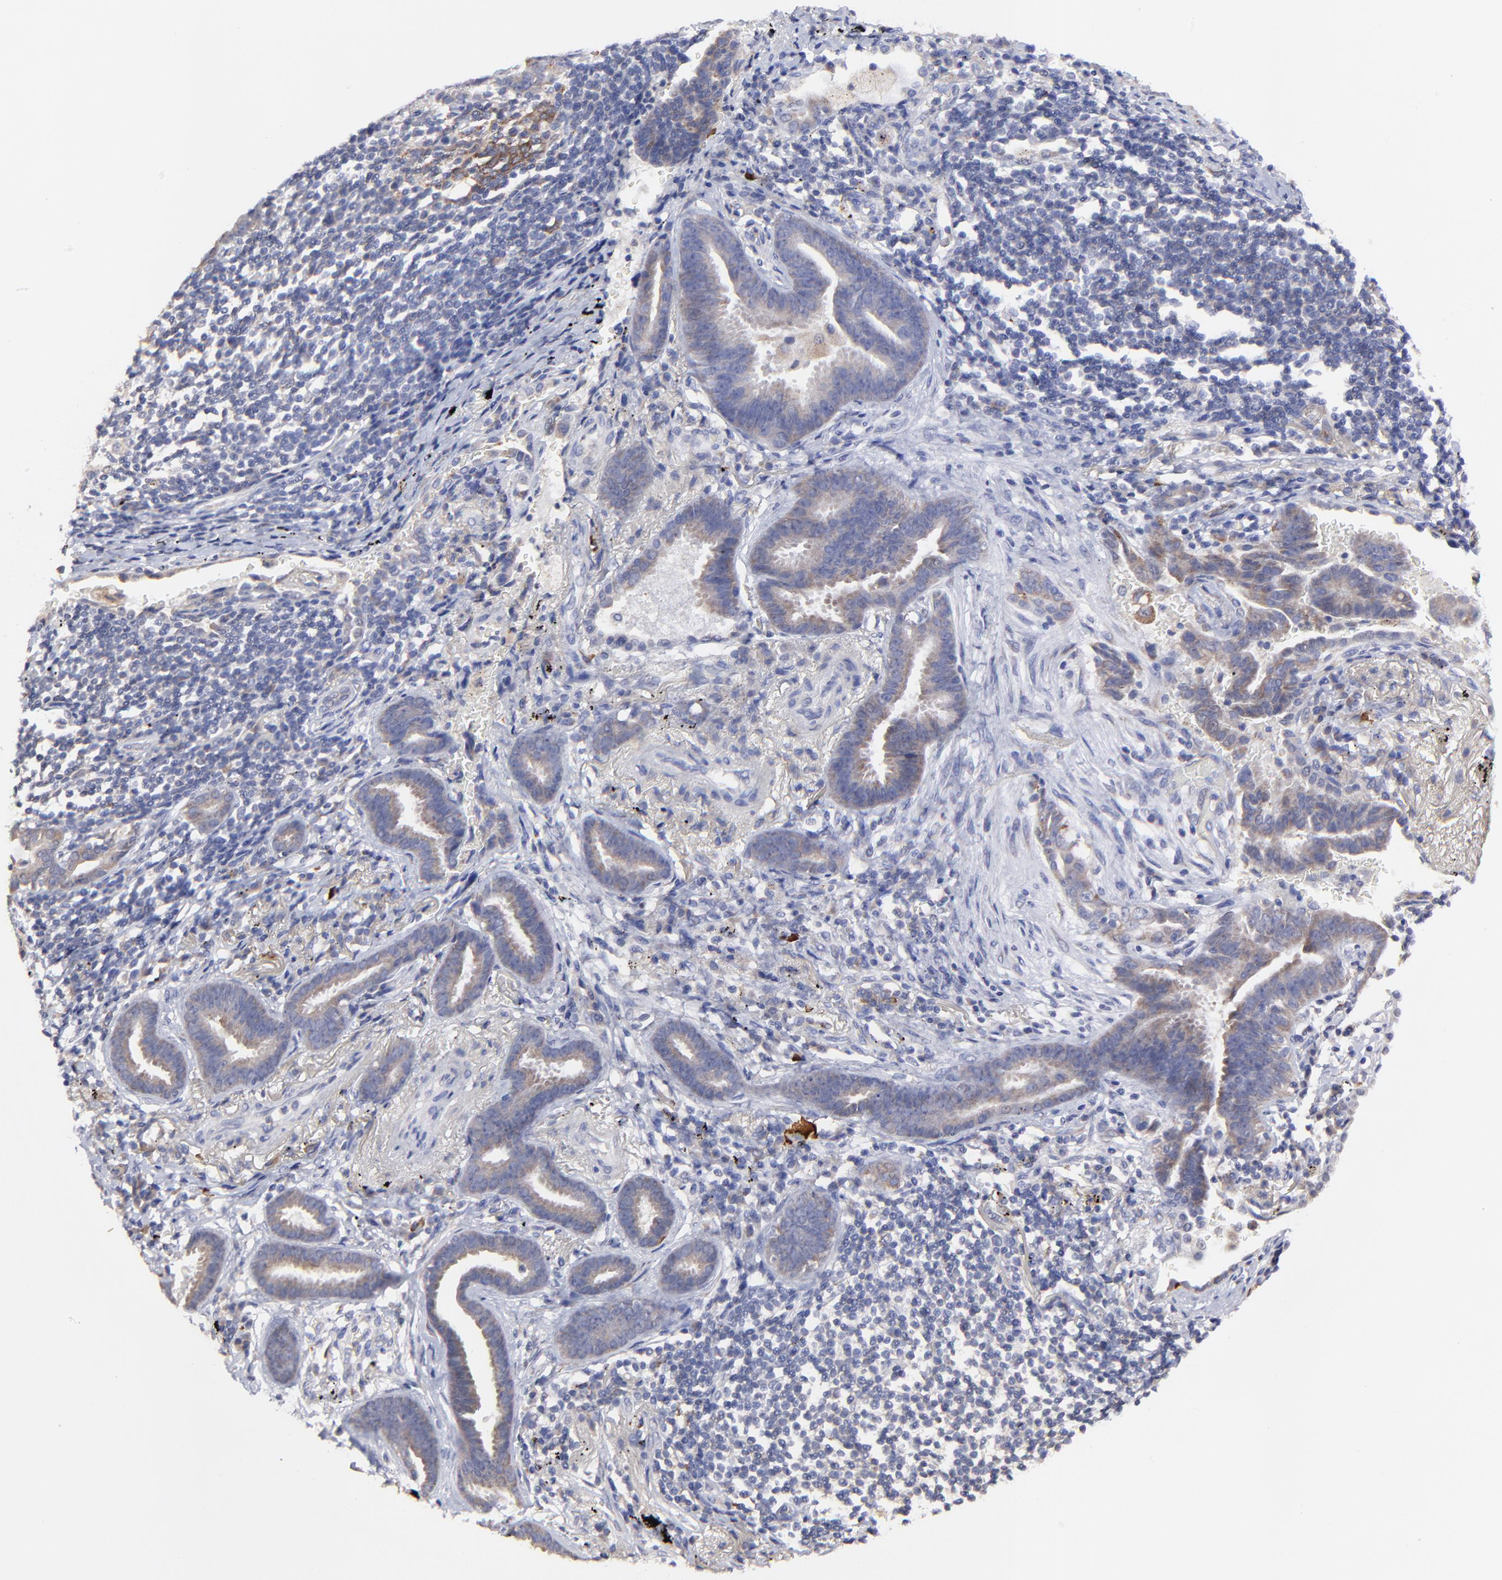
{"staining": {"intensity": "weak", "quantity": ">75%", "location": "cytoplasmic/membranous"}, "tissue": "lung cancer", "cell_type": "Tumor cells", "image_type": "cancer", "snomed": [{"axis": "morphology", "description": "Adenocarcinoma, NOS"}, {"axis": "topography", "description": "Lung"}], "caption": "IHC histopathology image of human lung adenocarcinoma stained for a protein (brown), which demonstrates low levels of weak cytoplasmic/membranous staining in approximately >75% of tumor cells.", "gene": "GCSAM", "patient": {"sex": "female", "age": 64}}